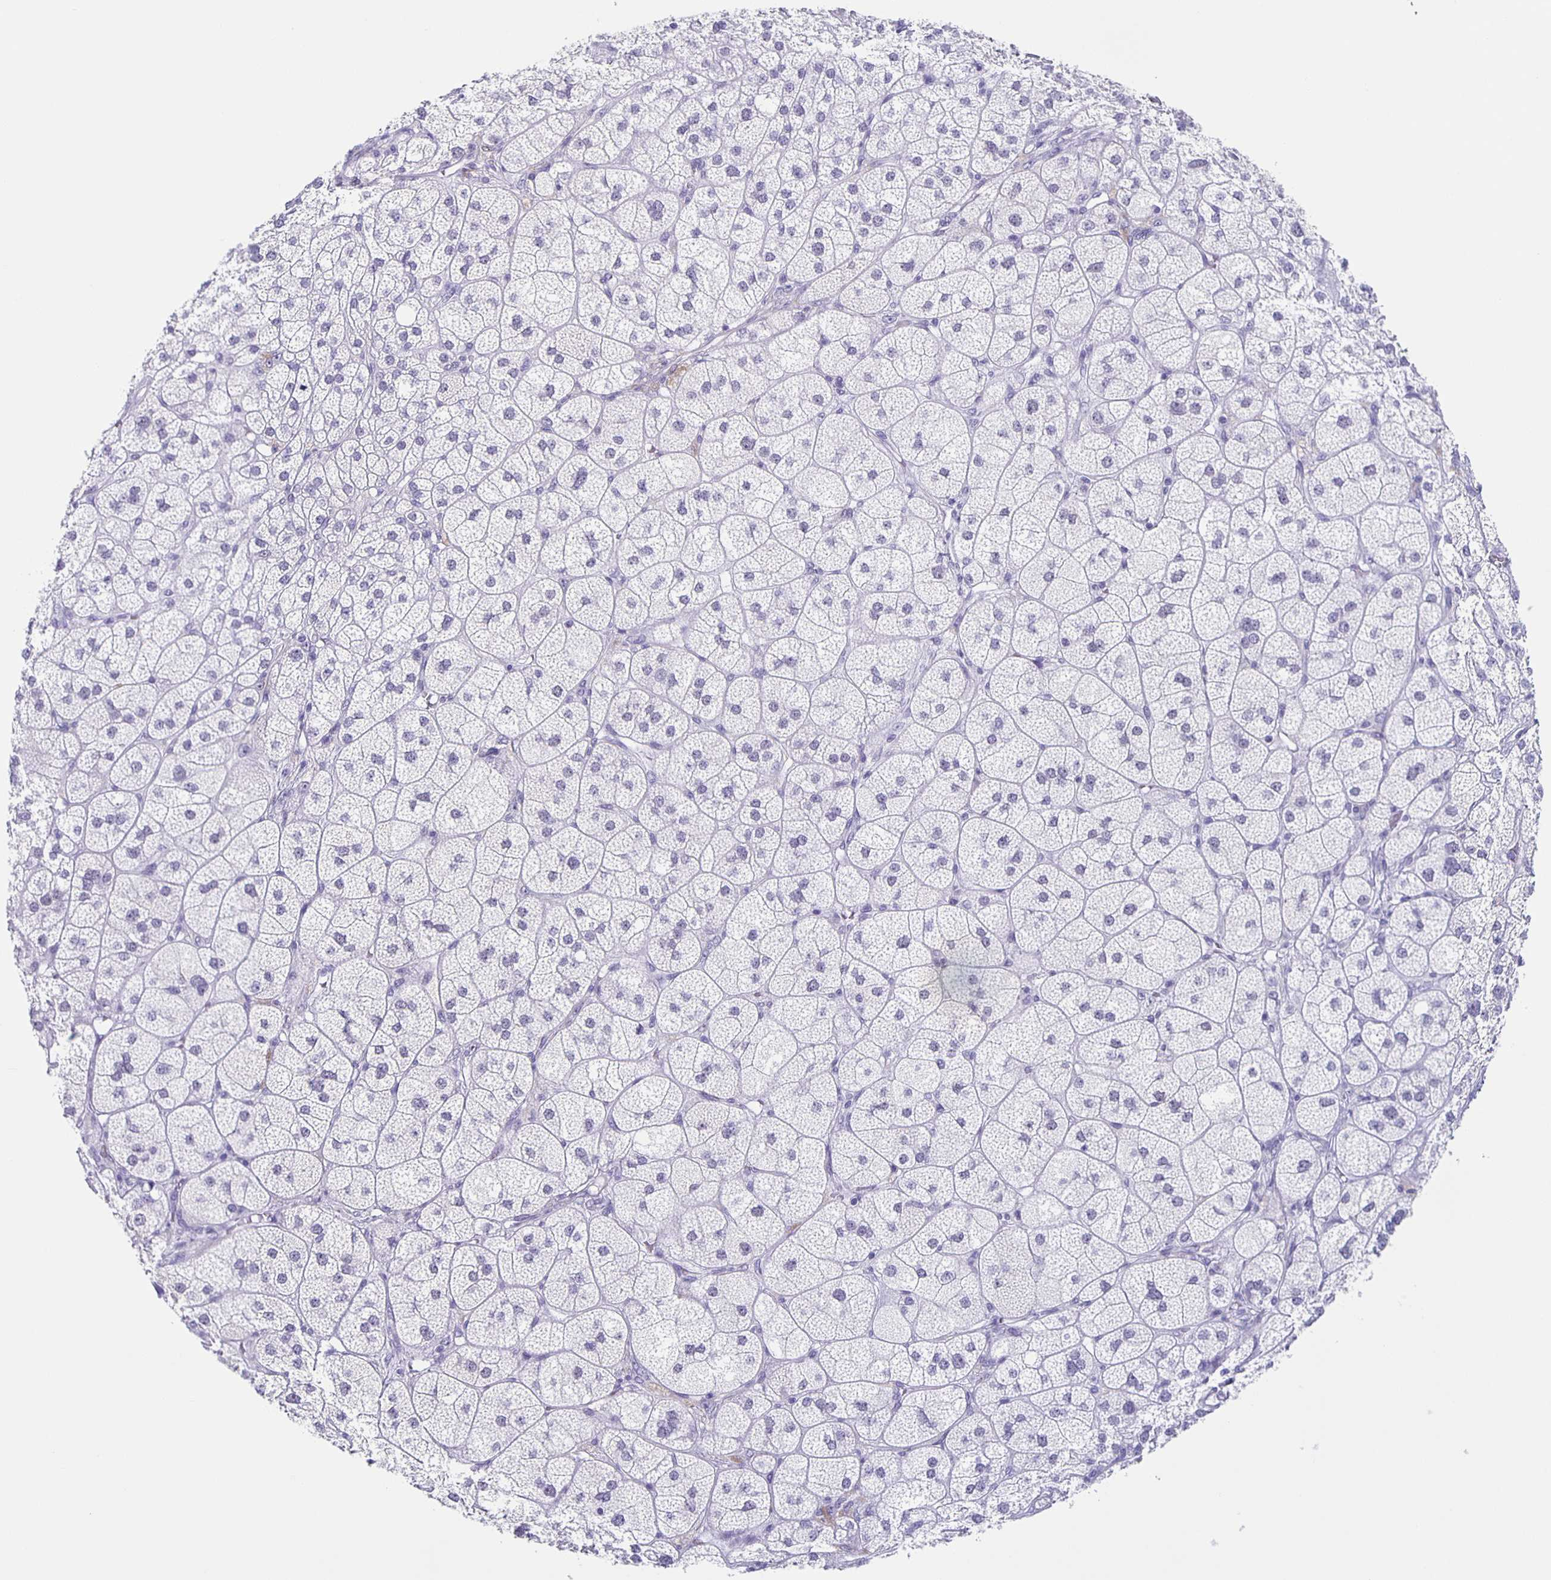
{"staining": {"intensity": "negative", "quantity": "none", "location": "none"}, "tissue": "adrenal gland", "cell_type": "Glandular cells", "image_type": "normal", "snomed": [{"axis": "morphology", "description": "Normal tissue, NOS"}, {"axis": "topography", "description": "Adrenal gland"}], "caption": "This photomicrograph is of normal adrenal gland stained with immunohistochemistry to label a protein in brown with the nuclei are counter-stained blue. There is no staining in glandular cells.", "gene": "TPPP", "patient": {"sex": "female", "age": 60}}